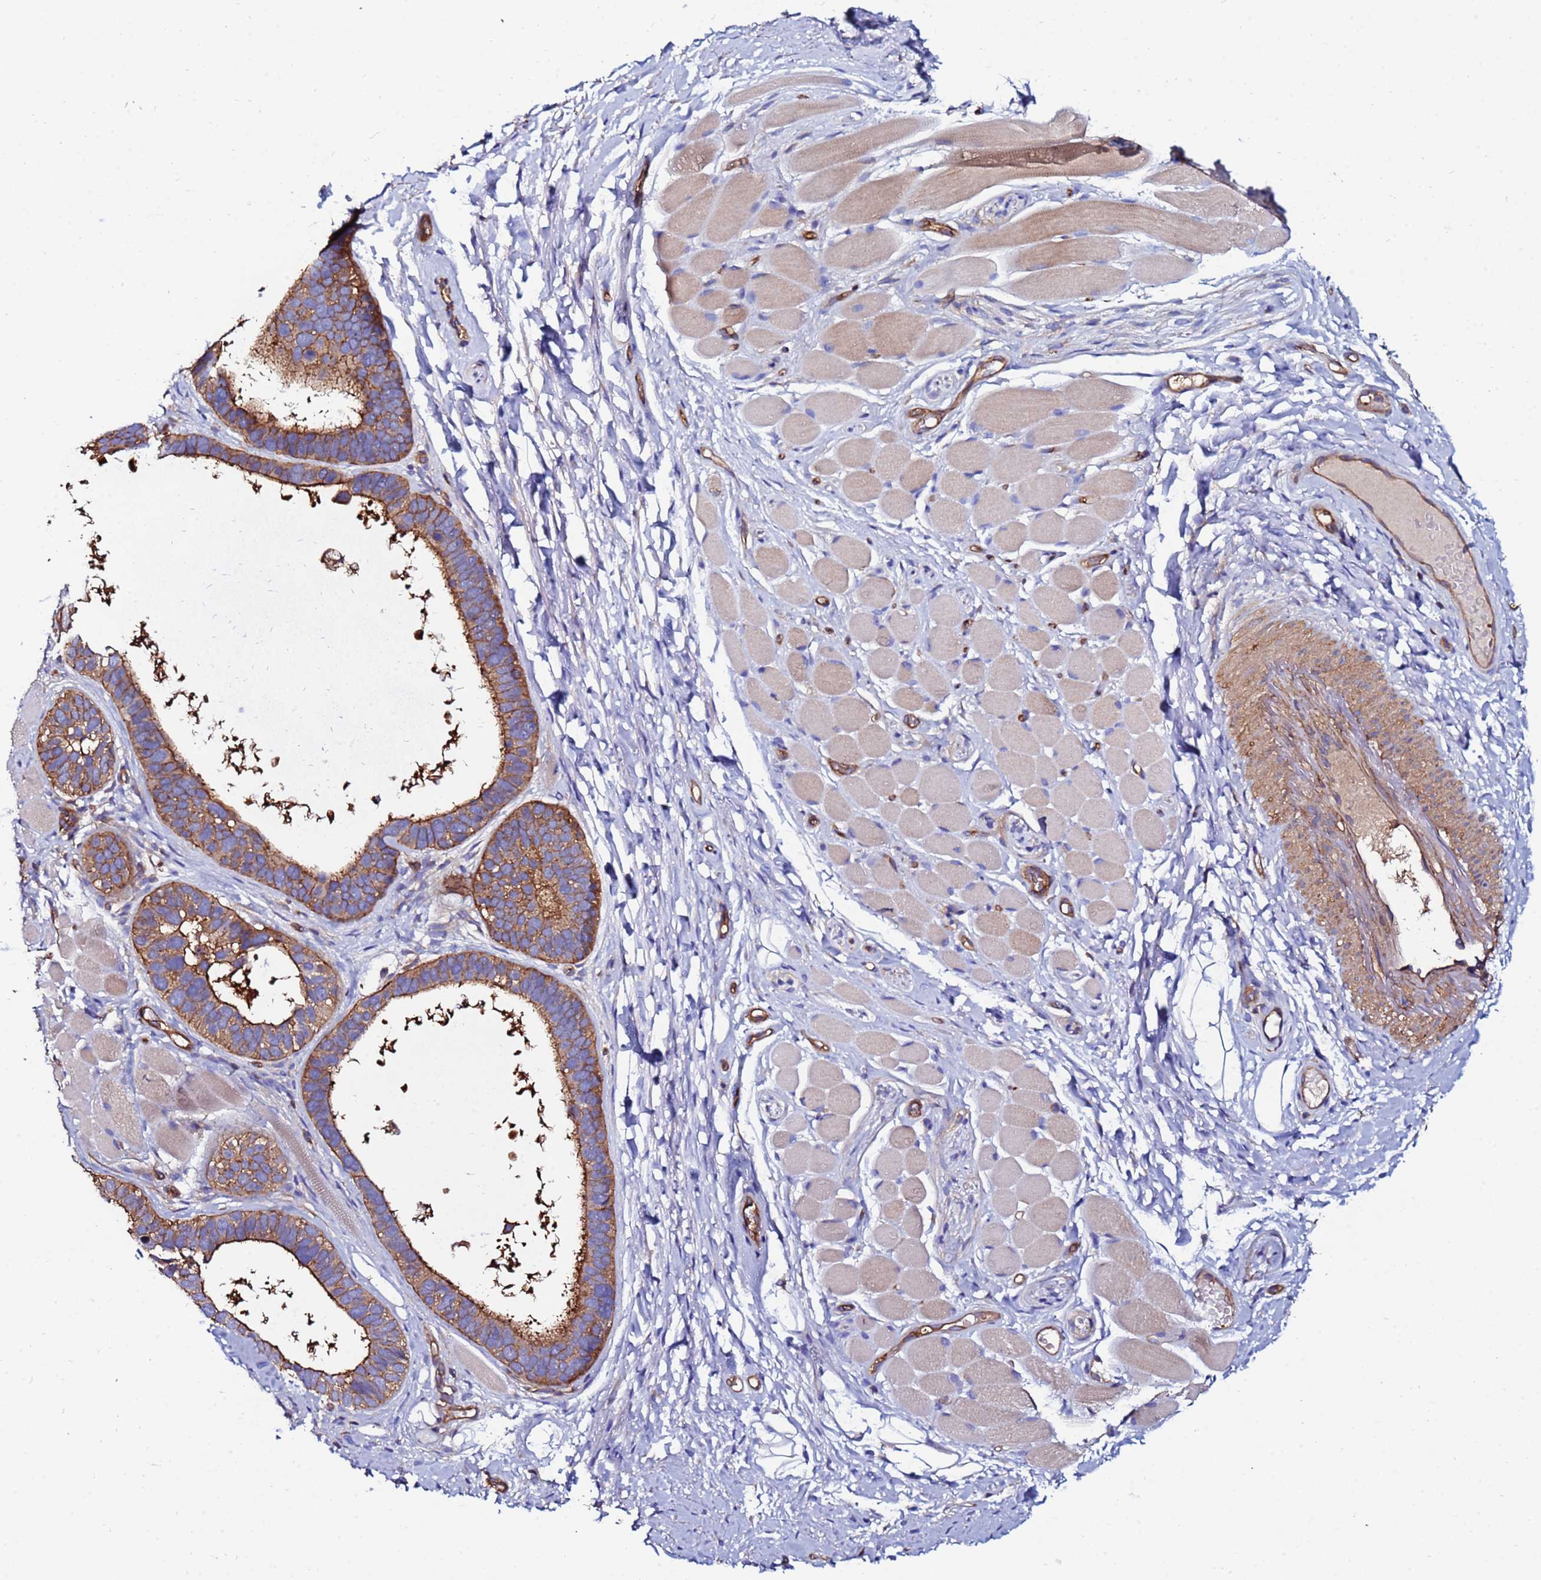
{"staining": {"intensity": "moderate", "quantity": ">75%", "location": "cytoplasmic/membranous"}, "tissue": "skin cancer", "cell_type": "Tumor cells", "image_type": "cancer", "snomed": [{"axis": "morphology", "description": "Basal cell carcinoma"}, {"axis": "topography", "description": "Skin"}], "caption": "Immunohistochemical staining of skin cancer (basal cell carcinoma) exhibits medium levels of moderate cytoplasmic/membranous protein positivity in approximately >75% of tumor cells.", "gene": "POTEE", "patient": {"sex": "male", "age": 62}}